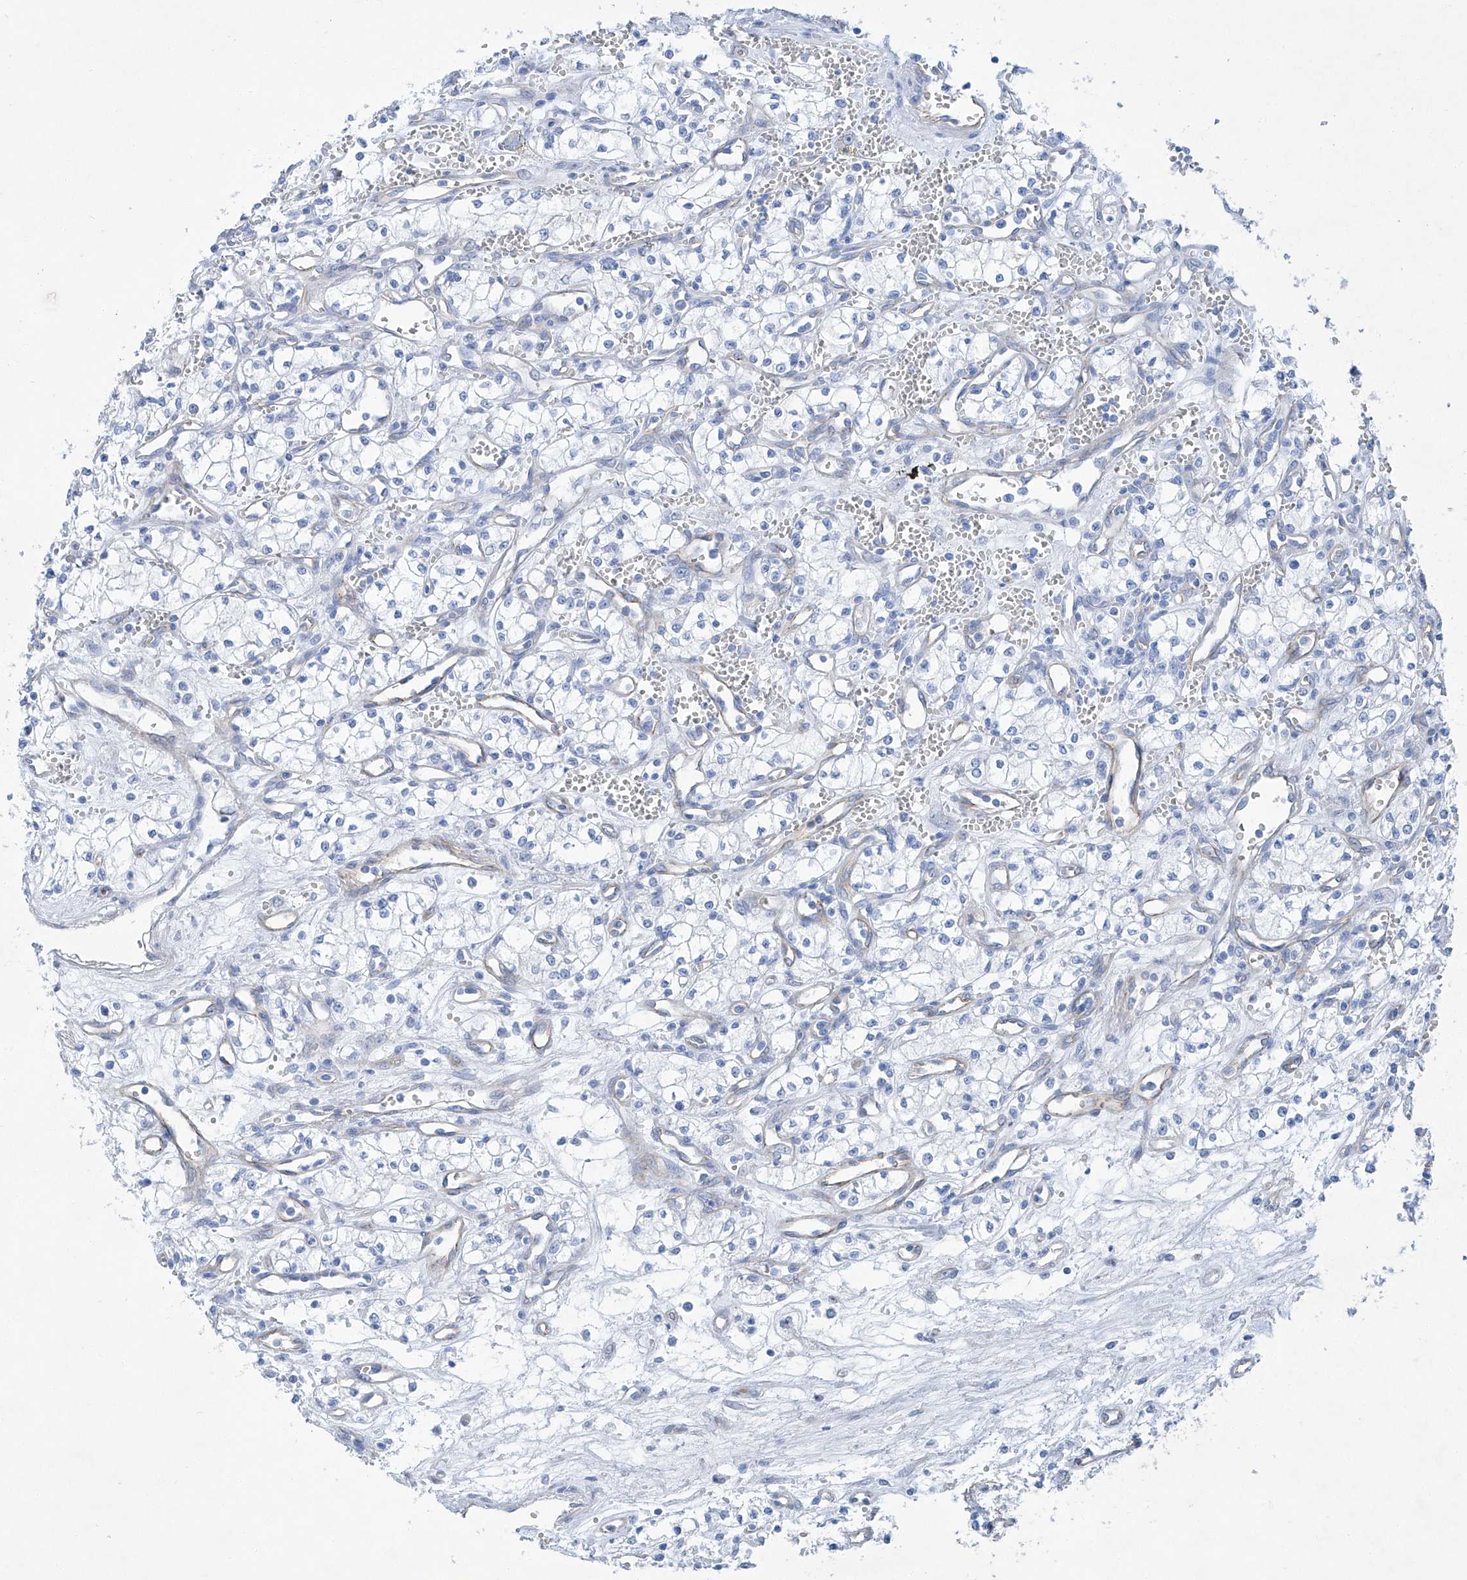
{"staining": {"intensity": "negative", "quantity": "none", "location": "none"}, "tissue": "renal cancer", "cell_type": "Tumor cells", "image_type": "cancer", "snomed": [{"axis": "morphology", "description": "Adenocarcinoma, NOS"}, {"axis": "topography", "description": "Kidney"}], "caption": "Tumor cells show no significant staining in renal cancer (adenocarcinoma).", "gene": "MAGI1", "patient": {"sex": "male", "age": 59}}